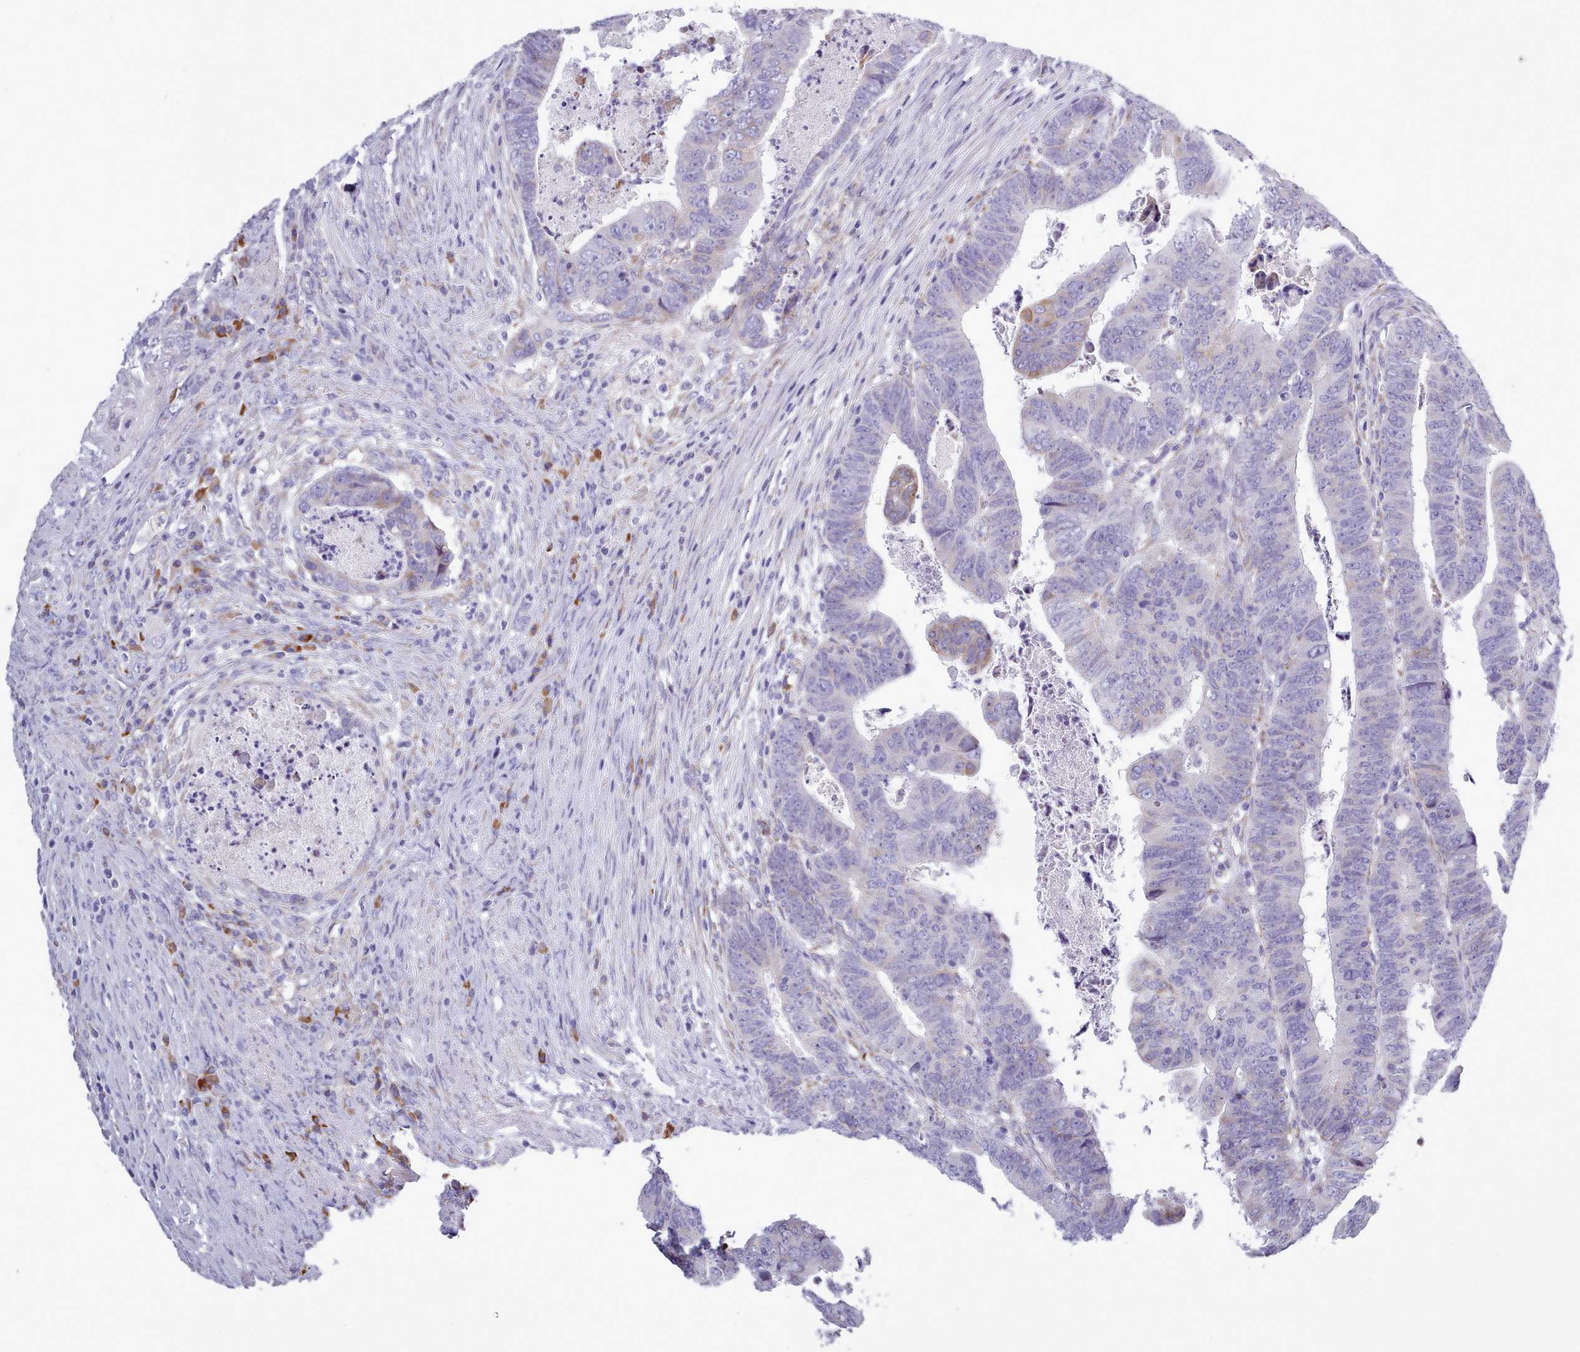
{"staining": {"intensity": "moderate", "quantity": "<25%", "location": "cytoplasmic/membranous"}, "tissue": "colorectal cancer", "cell_type": "Tumor cells", "image_type": "cancer", "snomed": [{"axis": "morphology", "description": "Normal tissue, NOS"}, {"axis": "morphology", "description": "Adenocarcinoma, NOS"}, {"axis": "topography", "description": "Rectum"}], "caption": "IHC (DAB) staining of human adenocarcinoma (colorectal) exhibits moderate cytoplasmic/membranous protein staining in approximately <25% of tumor cells. Nuclei are stained in blue.", "gene": "XKR8", "patient": {"sex": "female", "age": 65}}